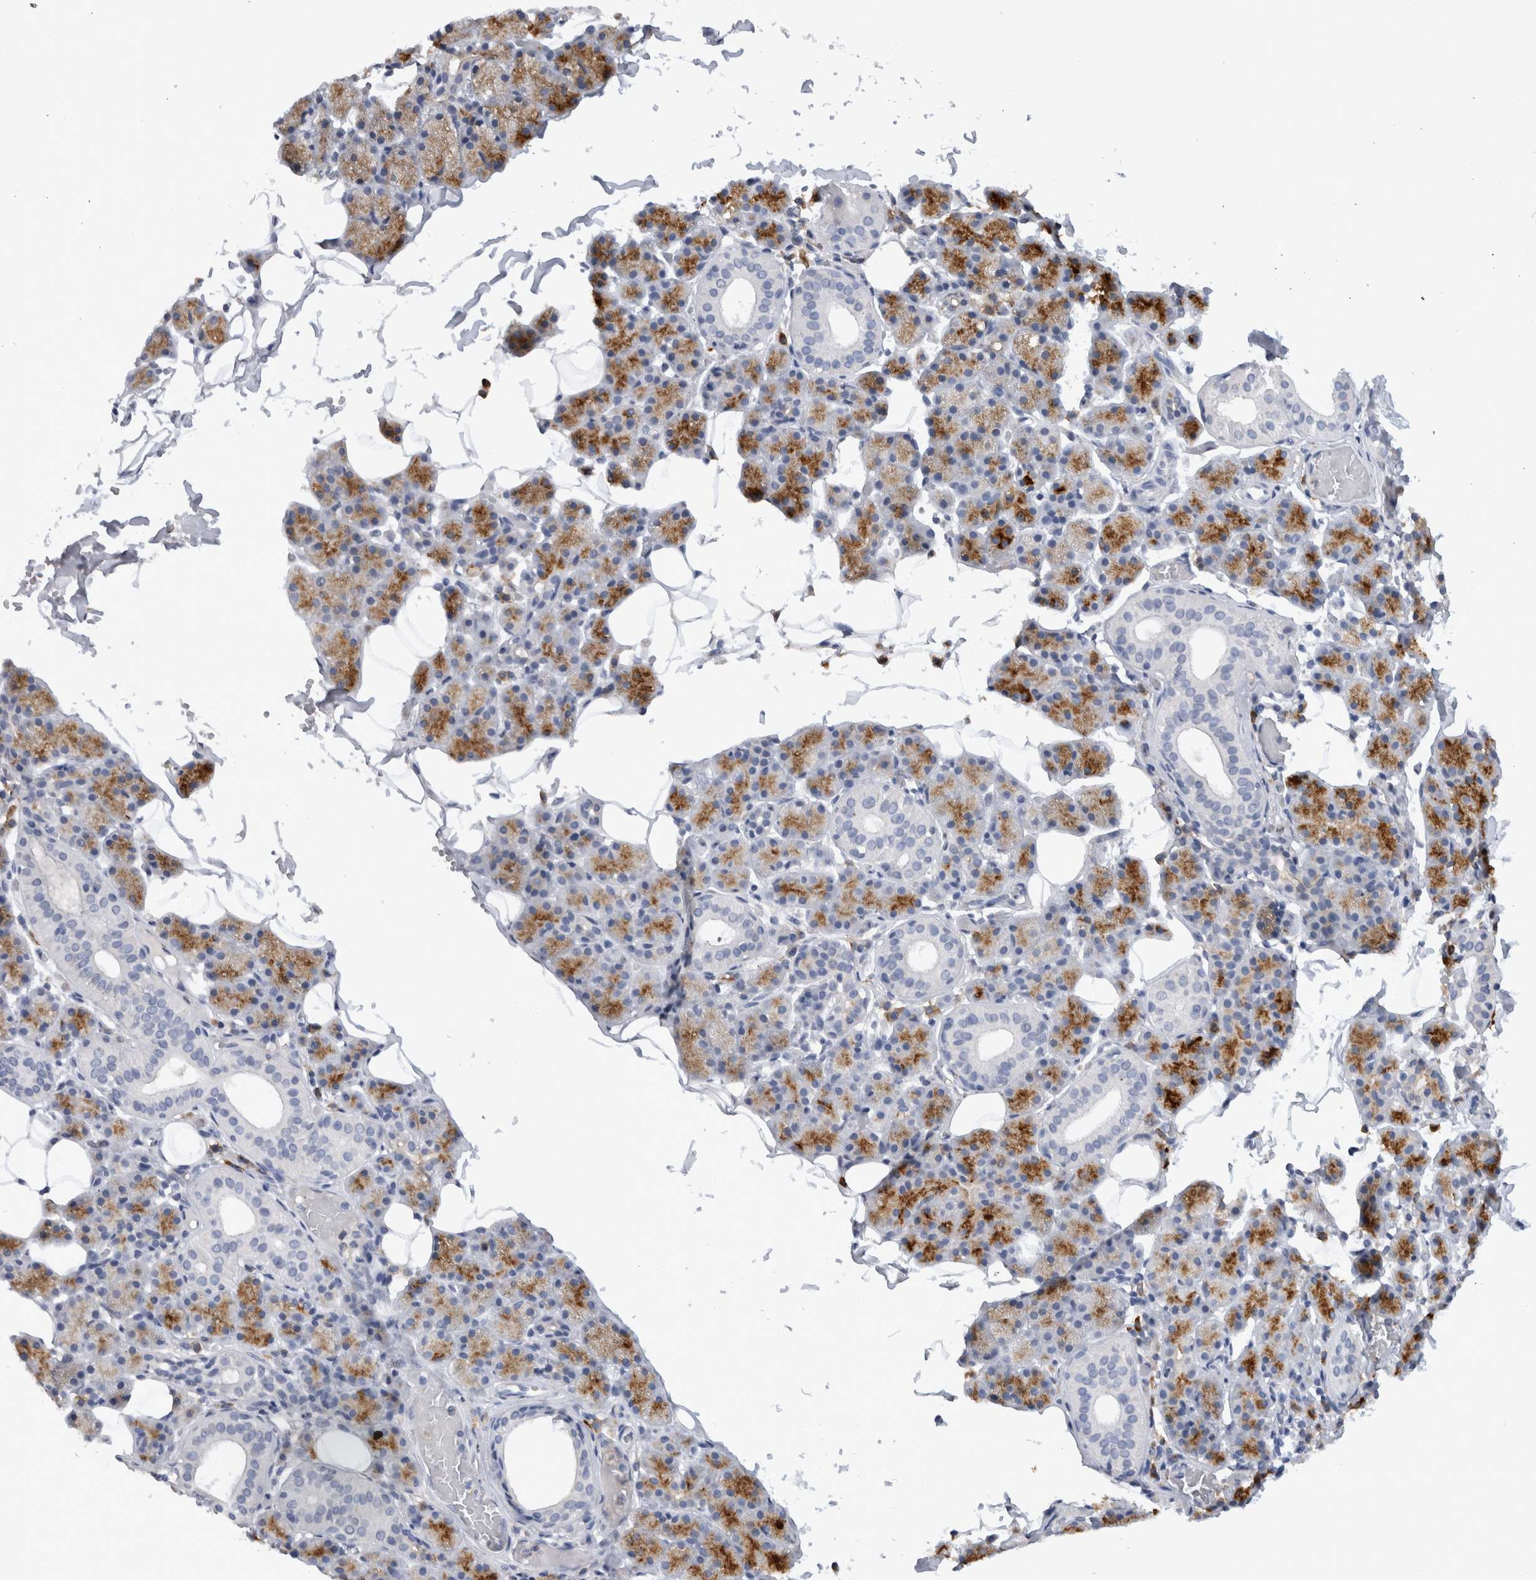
{"staining": {"intensity": "moderate", "quantity": "25%-75%", "location": "cytoplasmic/membranous"}, "tissue": "salivary gland", "cell_type": "Glandular cells", "image_type": "normal", "snomed": [{"axis": "morphology", "description": "Normal tissue, NOS"}, {"axis": "topography", "description": "Salivary gland"}], "caption": "Glandular cells demonstrate medium levels of moderate cytoplasmic/membranous expression in approximately 25%-75% of cells in normal salivary gland.", "gene": "CD63", "patient": {"sex": "female", "age": 33}}